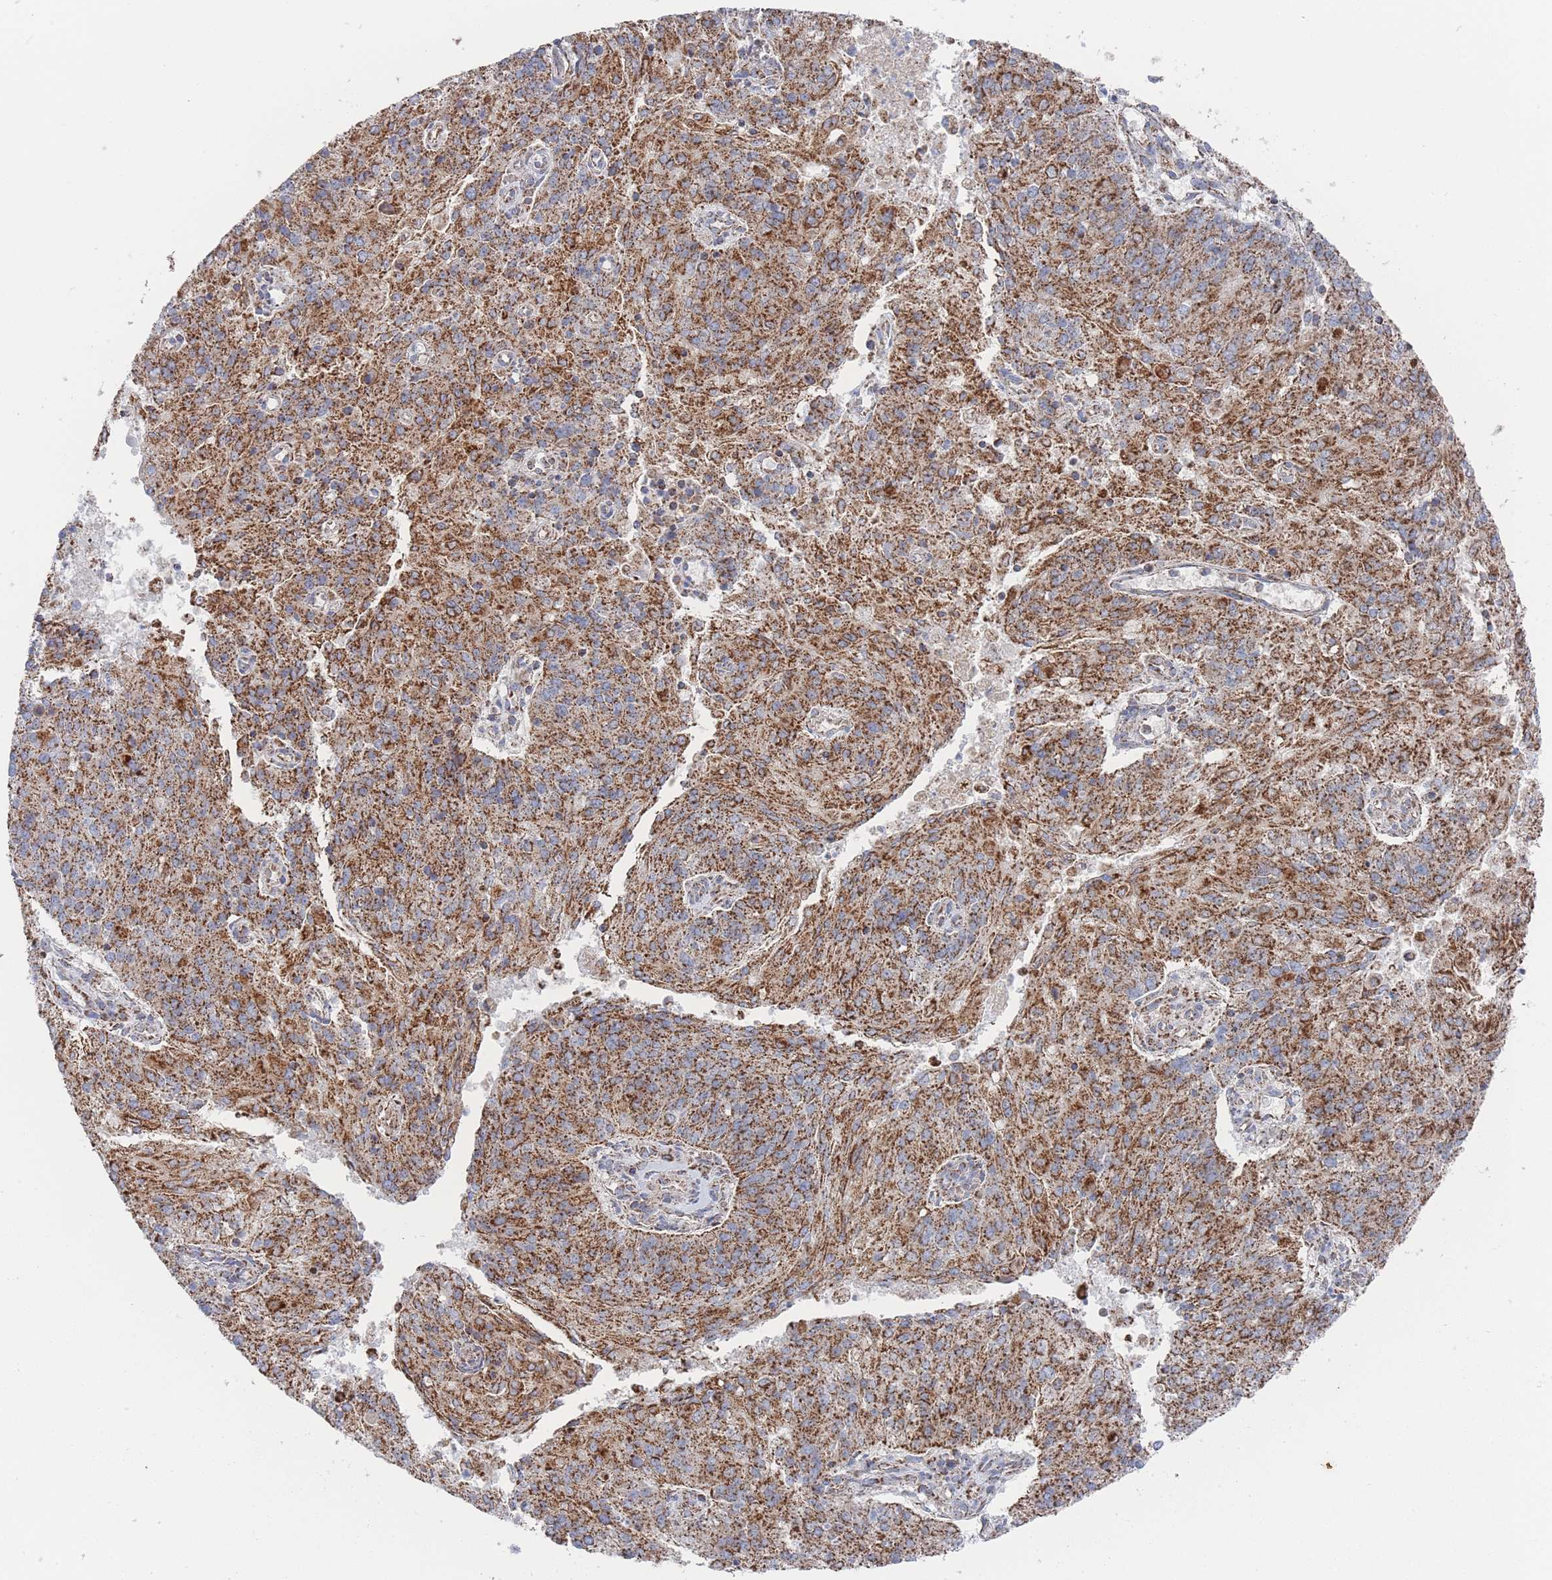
{"staining": {"intensity": "moderate", "quantity": ">75%", "location": "cytoplasmic/membranous"}, "tissue": "endometrial cancer", "cell_type": "Tumor cells", "image_type": "cancer", "snomed": [{"axis": "morphology", "description": "Adenocarcinoma, NOS"}, {"axis": "topography", "description": "Endometrium"}], "caption": "A brown stain shows moderate cytoplasmic/membranous expression of a protein in human endometrial cancer tumor cells.", "gene": "IKZF4", "patient": {"sex": "female", "age": 82}}